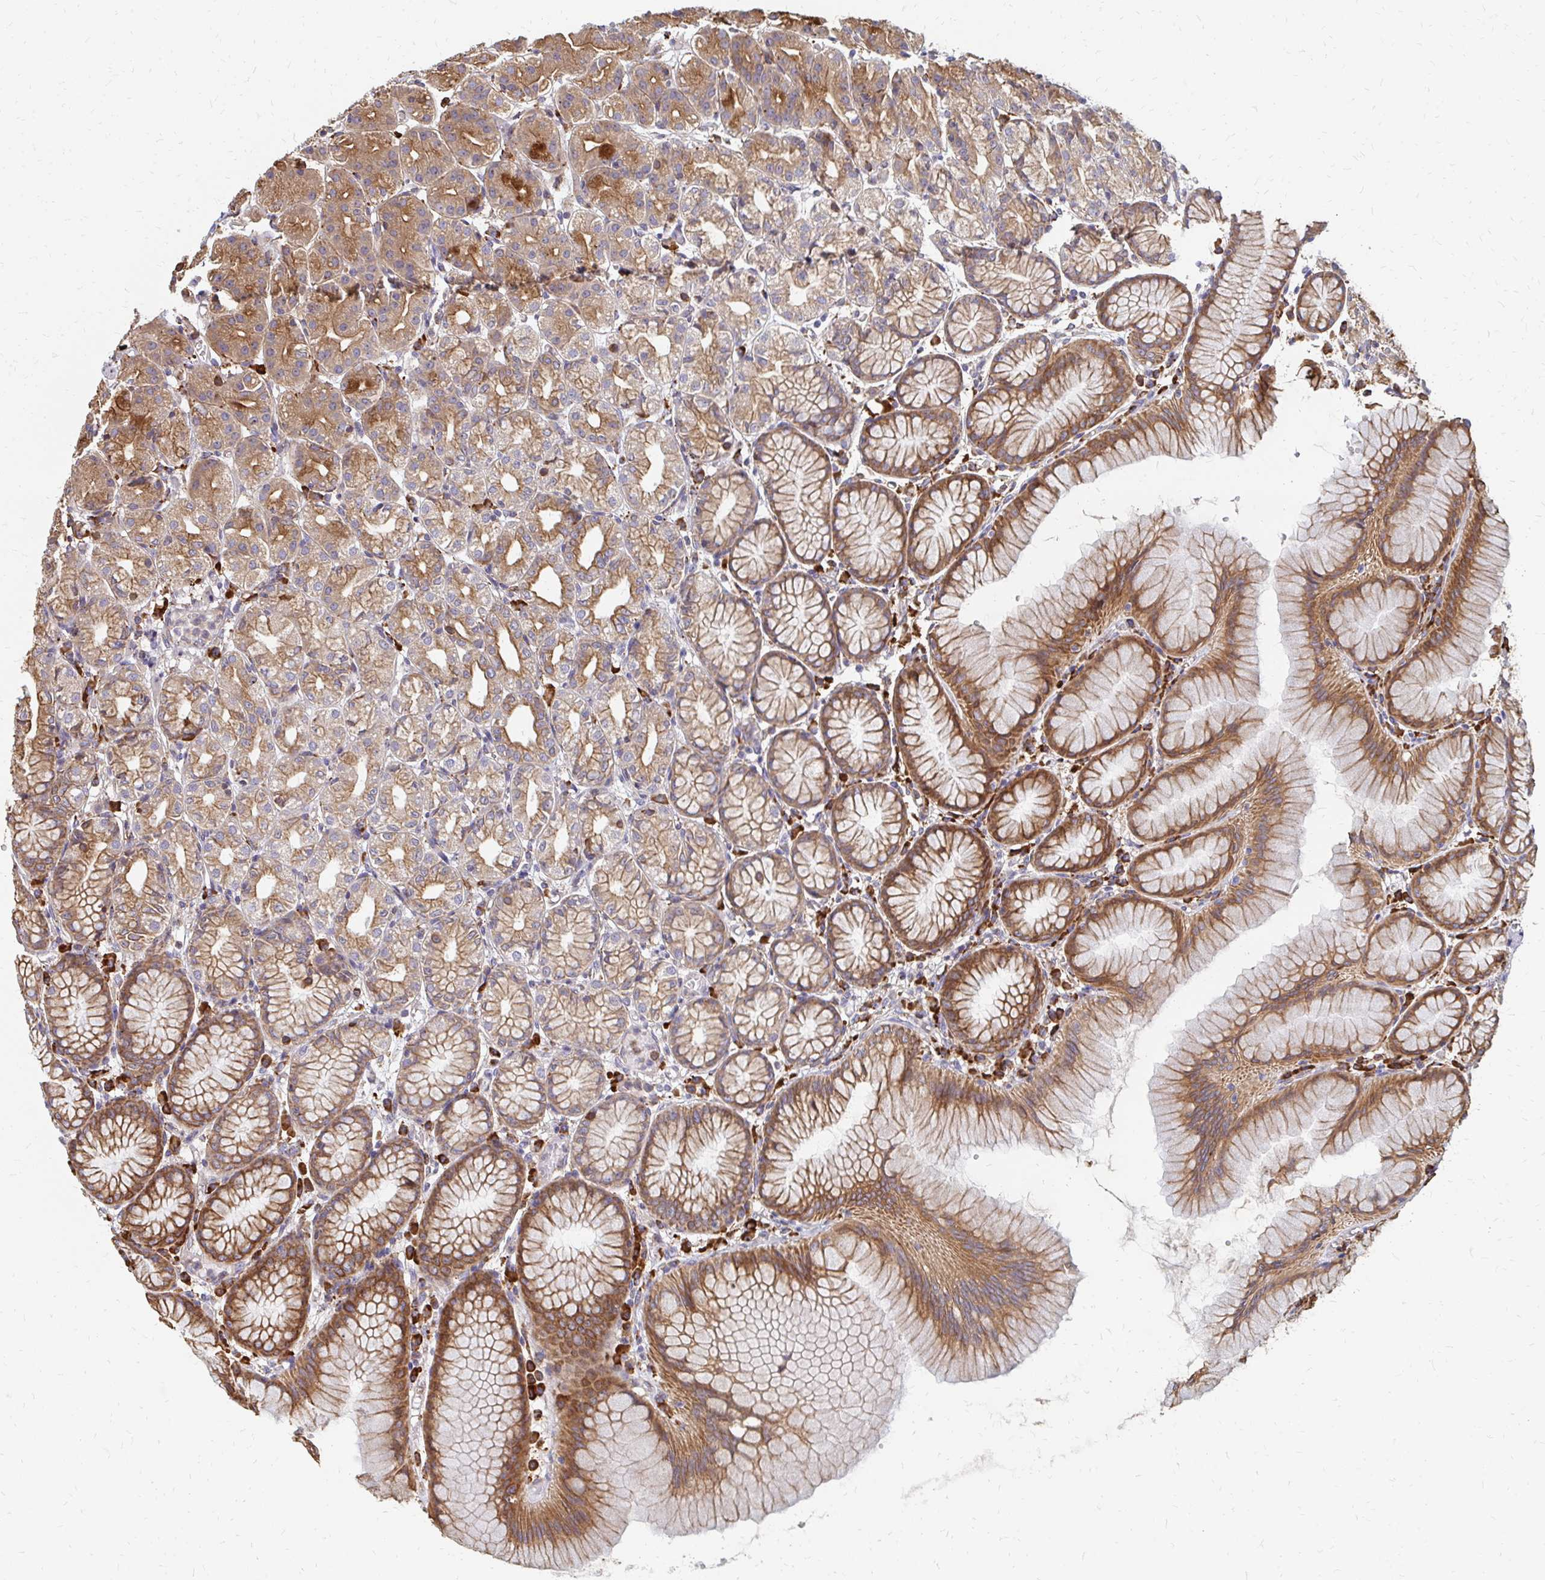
{"staining": {"intensity": "moderate", "quantity": "25%-75%", "location": "cytoplasmic/membranous"}, "tissue": "stomach", "cell_type": "Glandular cells", "image_type": "normal", "snomed": [{"axis": "morphology", "description": "Normal tissue, NOS"}, {"axis": "topography", "description": "Stomach"}], "caption": "Stomach stained for a protein (brown) demonstrates moderate cytoplasmic/membranous positive expression in approximately 25%-75% of glandular cells.", "gene": "PPP1R13L", "patient": {"sex": "female", "age": 57}}